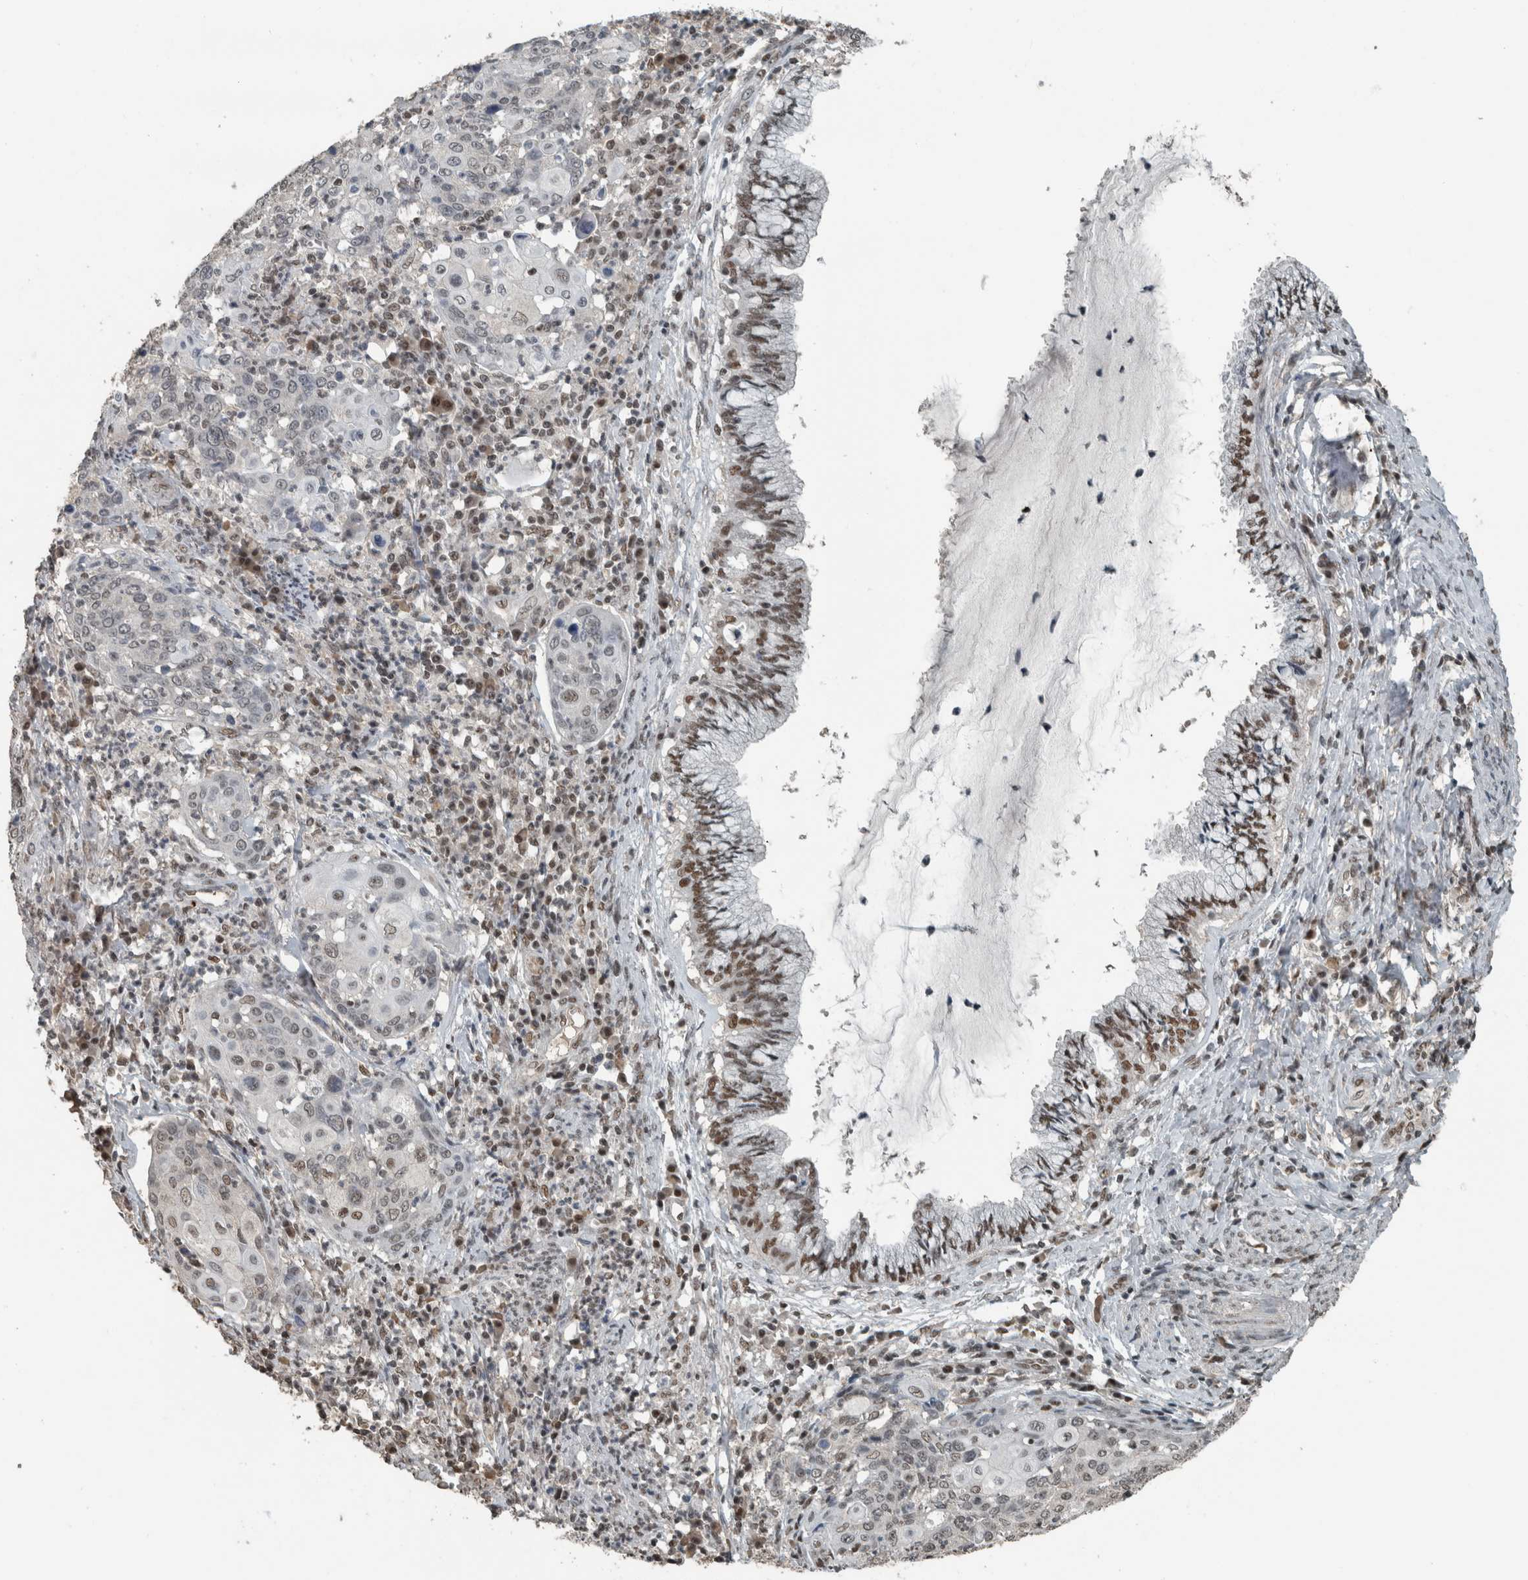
{"staining": {"intensity": "weak", "quantity": "<25%", "location": "nuclear"}, "tissue": "cervical cancer", "cell_type": "Tumor cells", "image_type": "cancer", "snomed": [{"axis": "morphology", "description": "Squamous cell carcinoma, NOS"}, {"axis": "topography", "description": "Cervix"}], "caption": "A high-resolution photomicrograph shows immunohistochemistry (IHC) staining of squamous cell carcinoma (cervical), which shows no significant staining in tumor cells.", "gene": "ZNF24", "patient": {"sex": "female", "age": 40}}